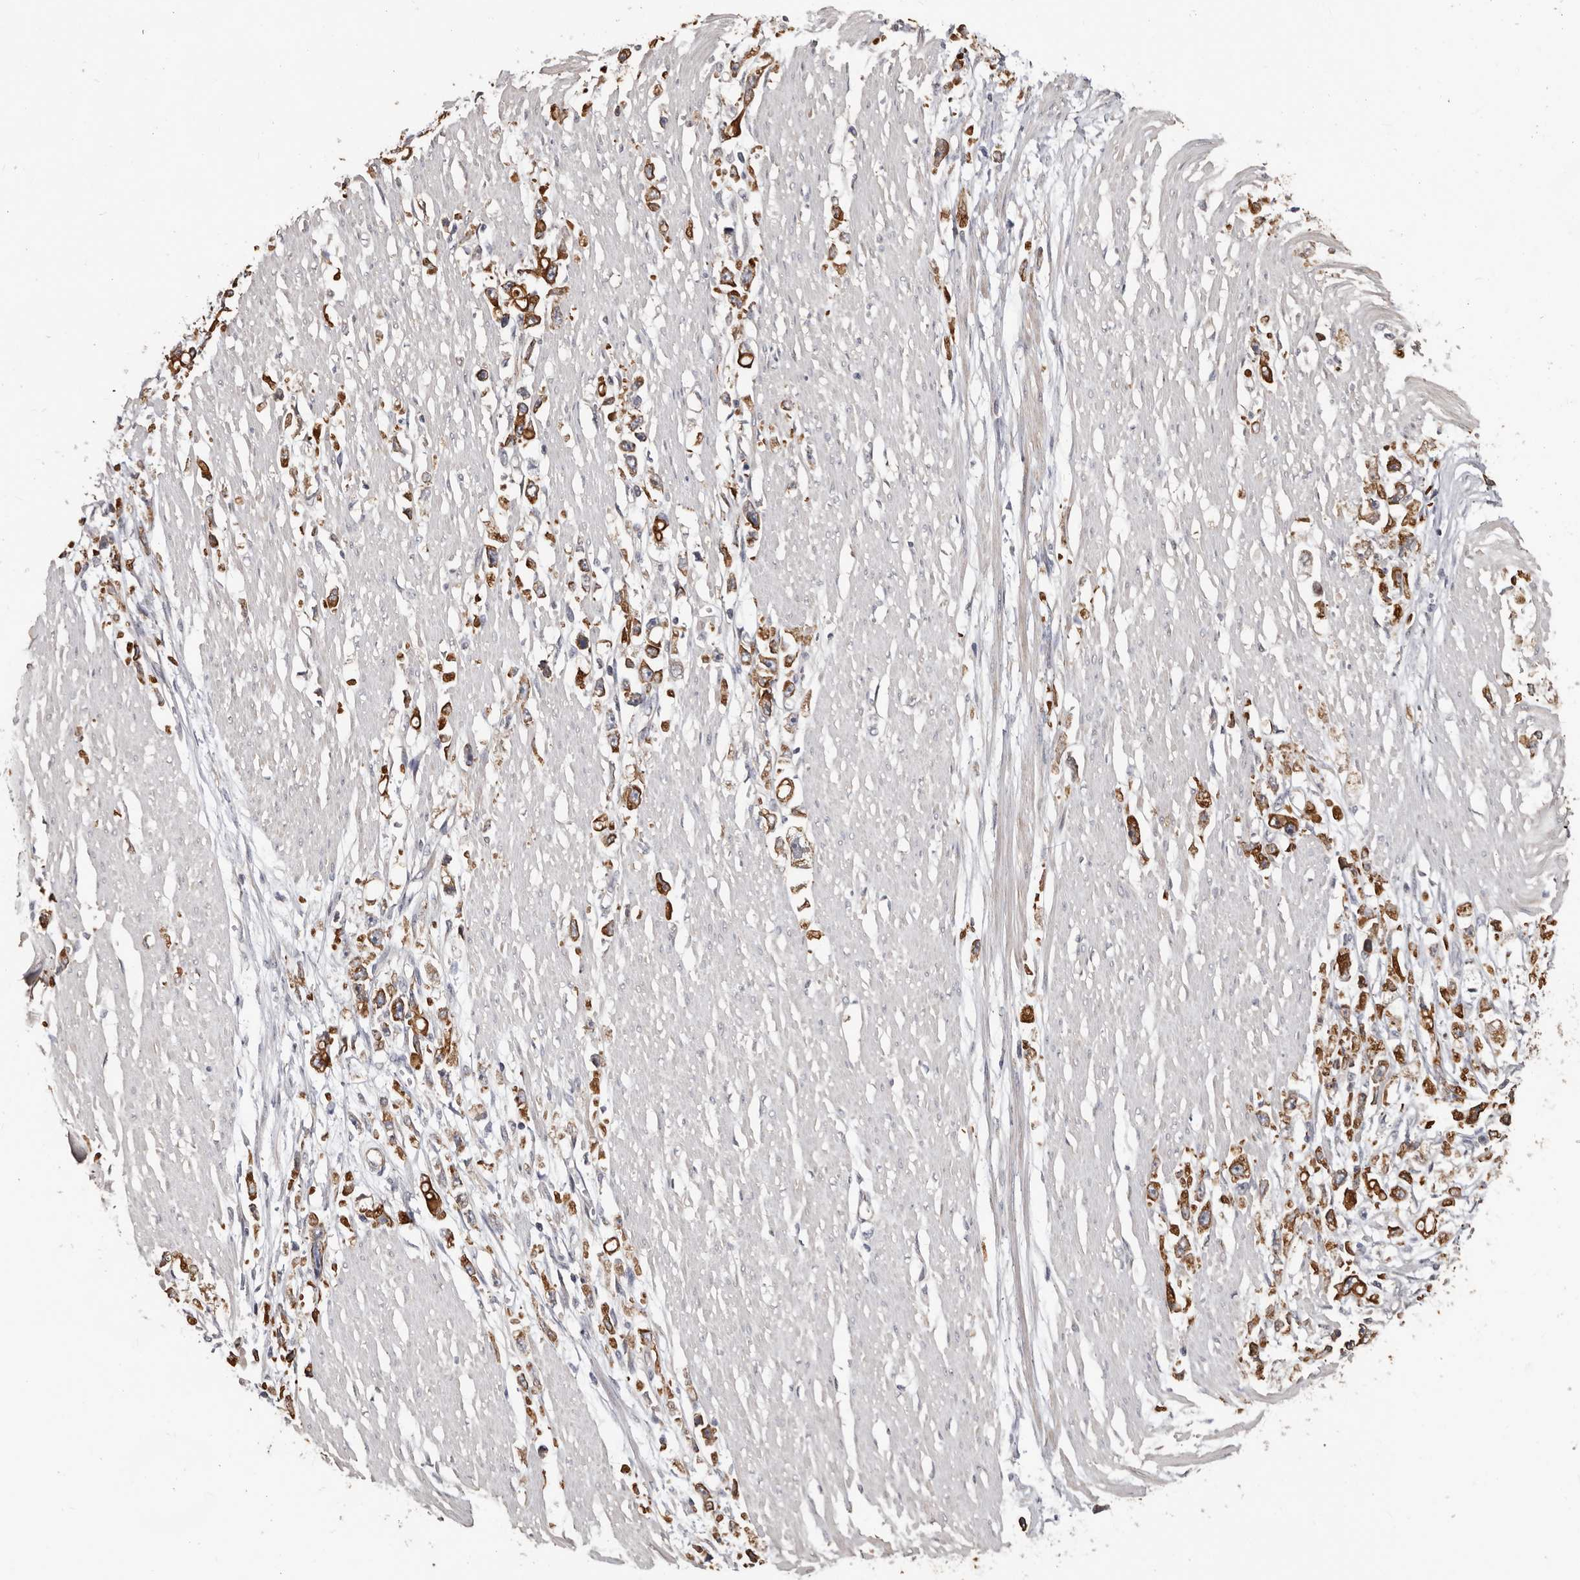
{"staining": {"intensity": "moderate", "quantity": ">75%", "location": "cytoplasmic/membranous"}, "tissue": "stomach cancer", "cell_type": "Tumor cells", "image_type": "cancer", "snomed": [{"axis": "morphology", "description": "Adenocarcinoma, NOS"}, {"axis": "topography", "description": "Stomach"}], "caption": "Immunohistochemistry (DAB) staining of human stomach cancer reveals moderate cytoplasmic/membranous protein positivity in about >75% of tumor cells.", "gene": "MRPL18", "patient": {"sex": "female", "age": 59}}